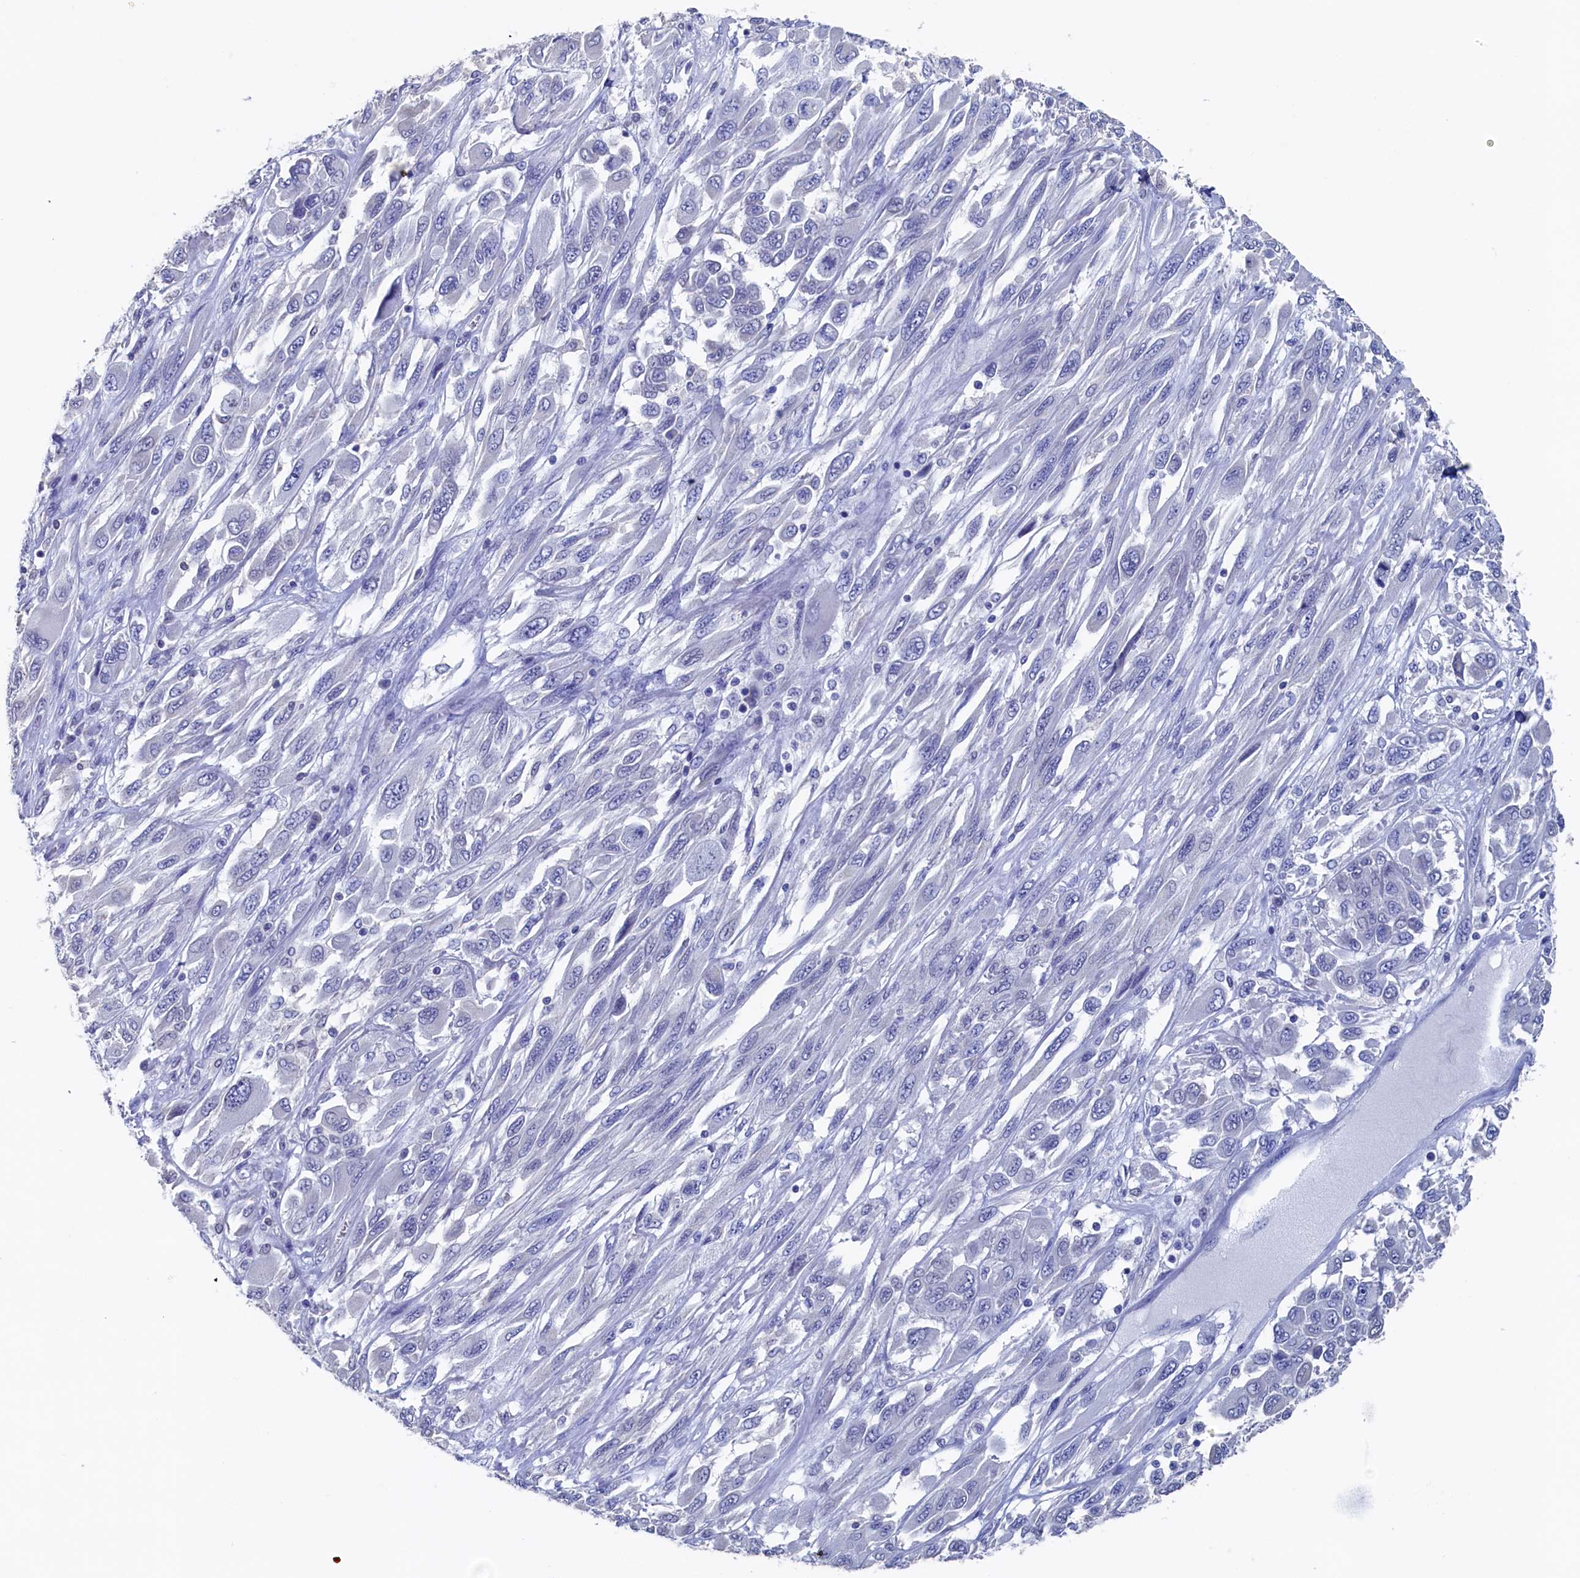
{"staining": {"intensity": "negative", "quantity": "none", "location": "none"}, "tissue": "melanoma", "cell_type": "Tumor cells", "image_type": "cancer", "snomed": [{"axis": "morphology", "description": "Malignant melanoma, NOS"}, {"axis": "topography", "description": "Skin"}], "caption": "Protein analysis of melanoma shows no significant staining in tumor cells. (DAB IHC, high magnification).", "gene": "C11orf54", "patient": {"sex": "female", "age": 91}}